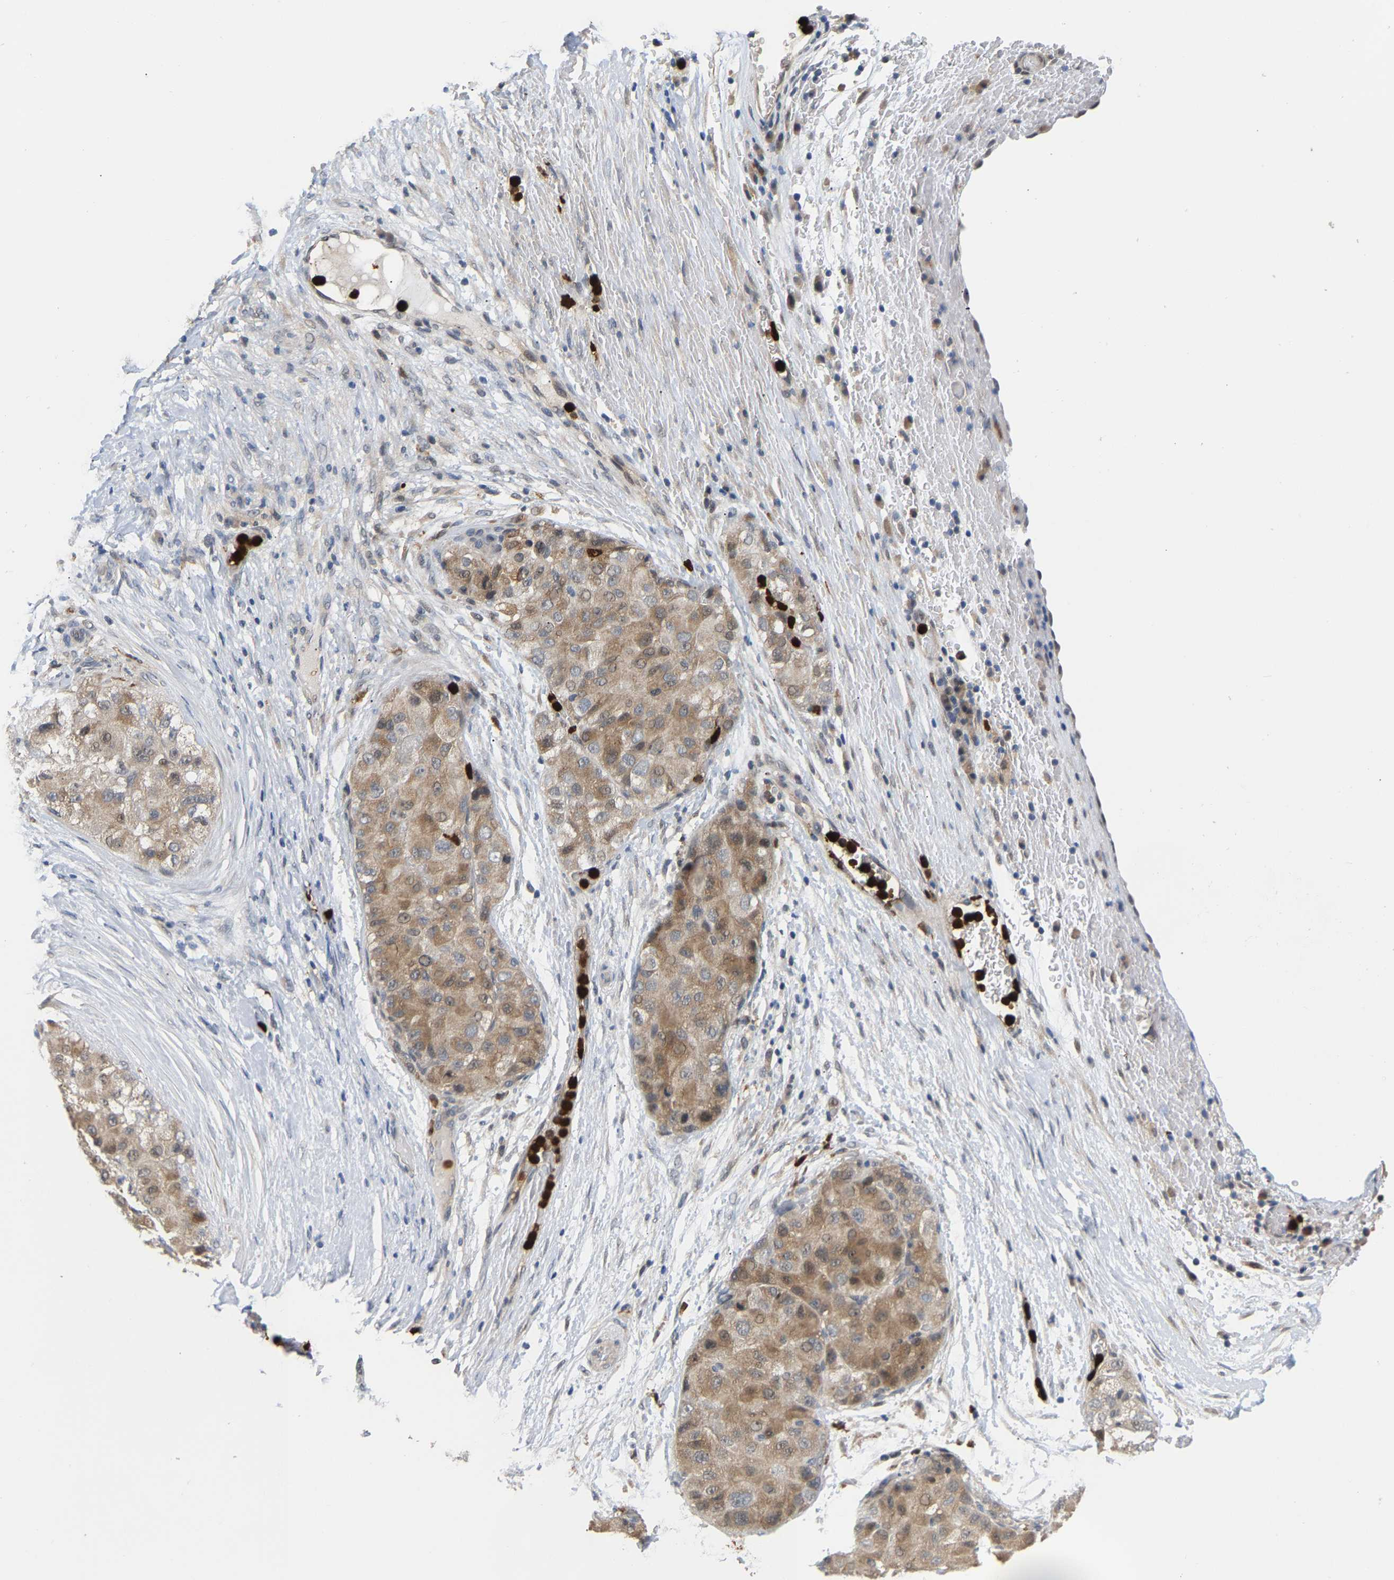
{"staining": {"intensity": "moderate", "quantity": "<25%", "location": "cytoplasmic/membranous"}, "tissue": "liver cancer", "cell_type": "Tumor cells", "image_type": "cancer", "snomed": [{"axis": "morphology", "description": "Carcinoma, Hepatocellular, NOS"}, {"axis": "topography", "description": "Liver"}], "caption": "Hepatocellular carcinoma (liver) stained with a protein marker reveals moderate staining in tumor cells.", "gene": "TDRD7", "patient": {"sex": "male", "age": 80}}